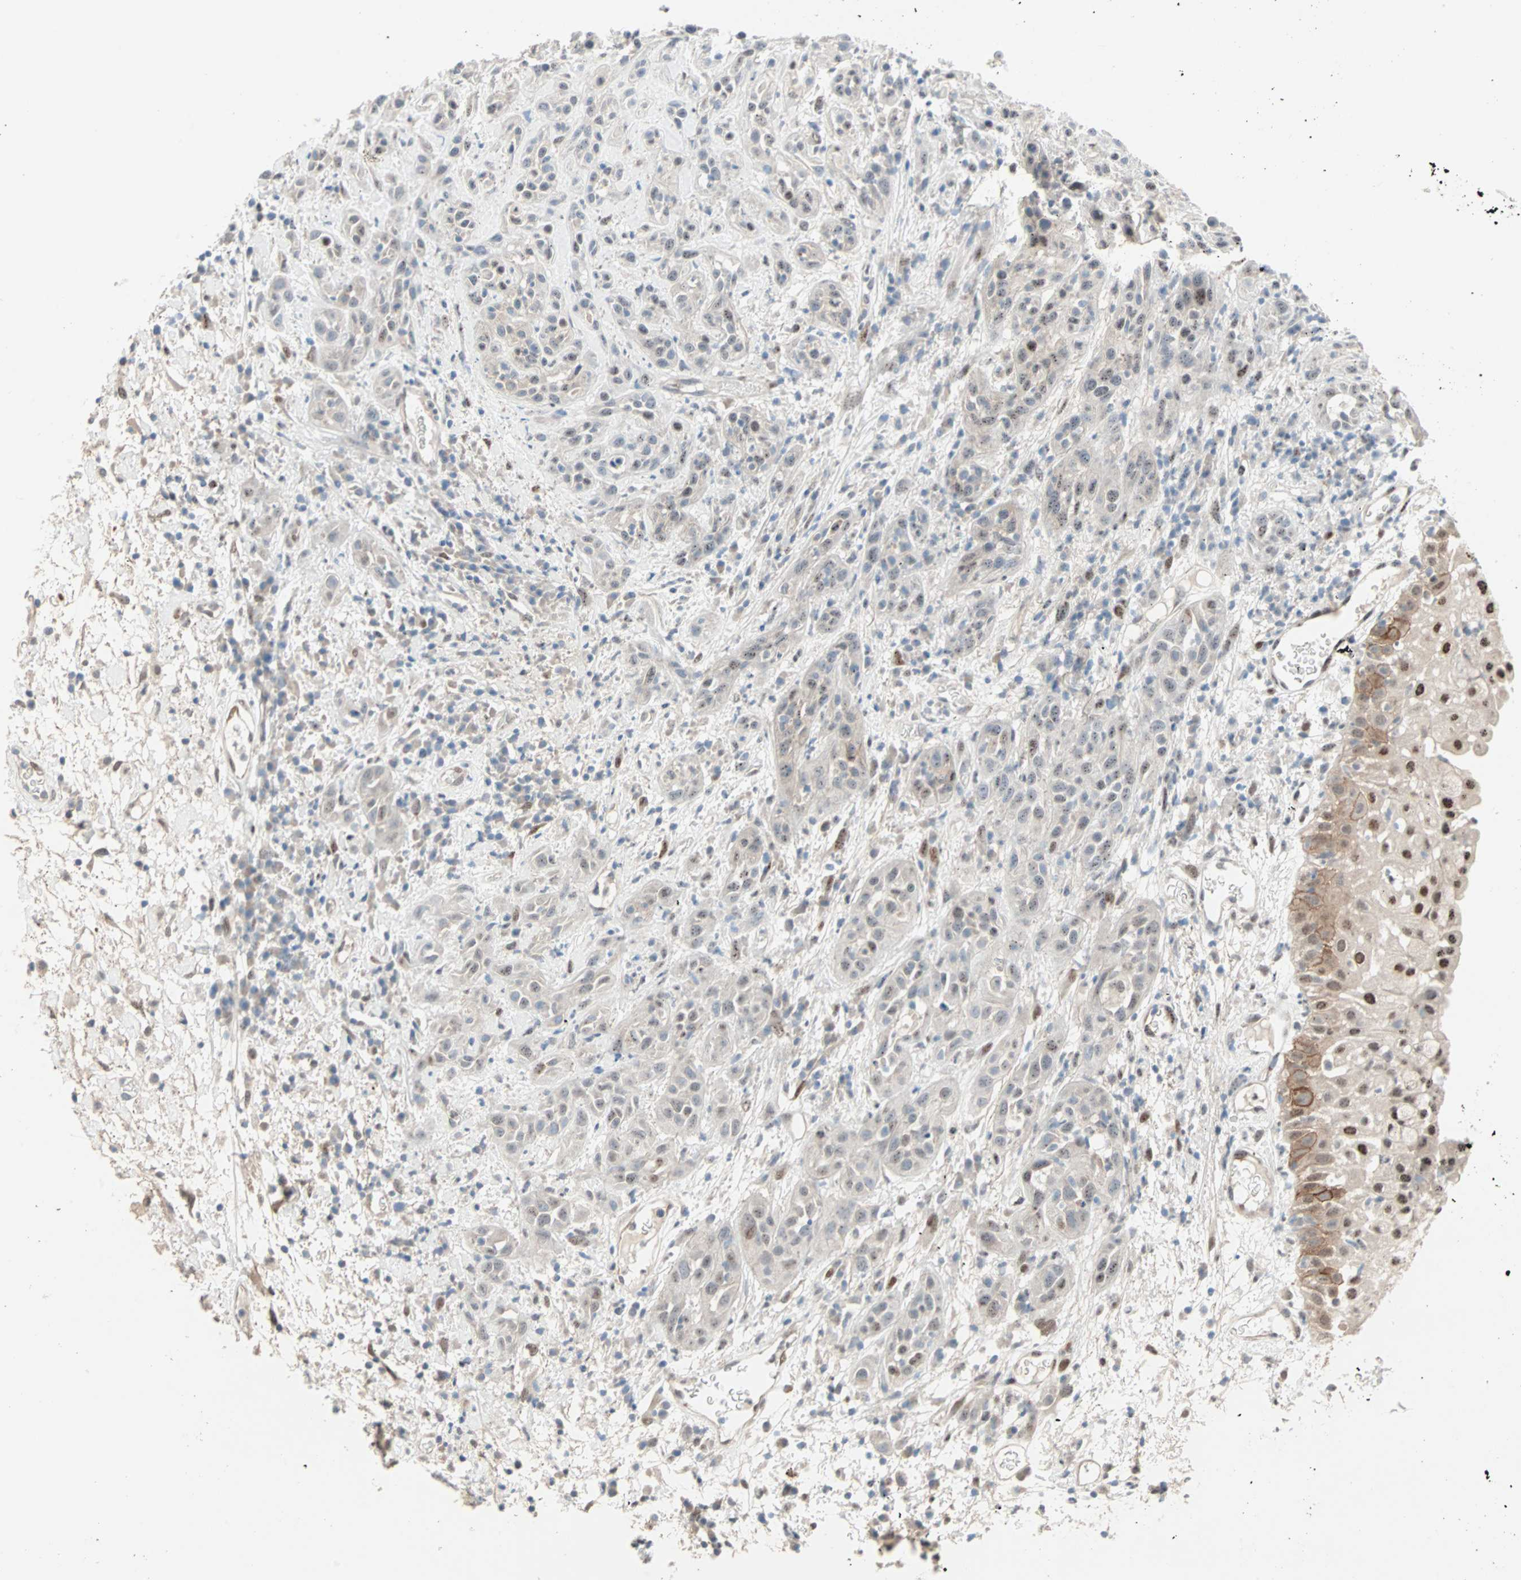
{"staining": {"intensity": "weak", "quantity": "25%-75%", "location": "nuclear"}, "tissue": "head and neck cancer", "cell_type": "Tumor cells", "image_type": "cancer", "snomed": [{"axis": "morphology", "description": "Squamous cell carcinoma, NOS"}, {"axis": "topography", "description": "Head-Neck"}], "caption": "Head and neck cancer (squamous cell carcinoma) stained with DAB IHC displays low levels of weak nuclear expression in approximately 25%-75% of tumor cells.", "gene": "CAND2", "patient": {"sex": "male", "age": 62}}